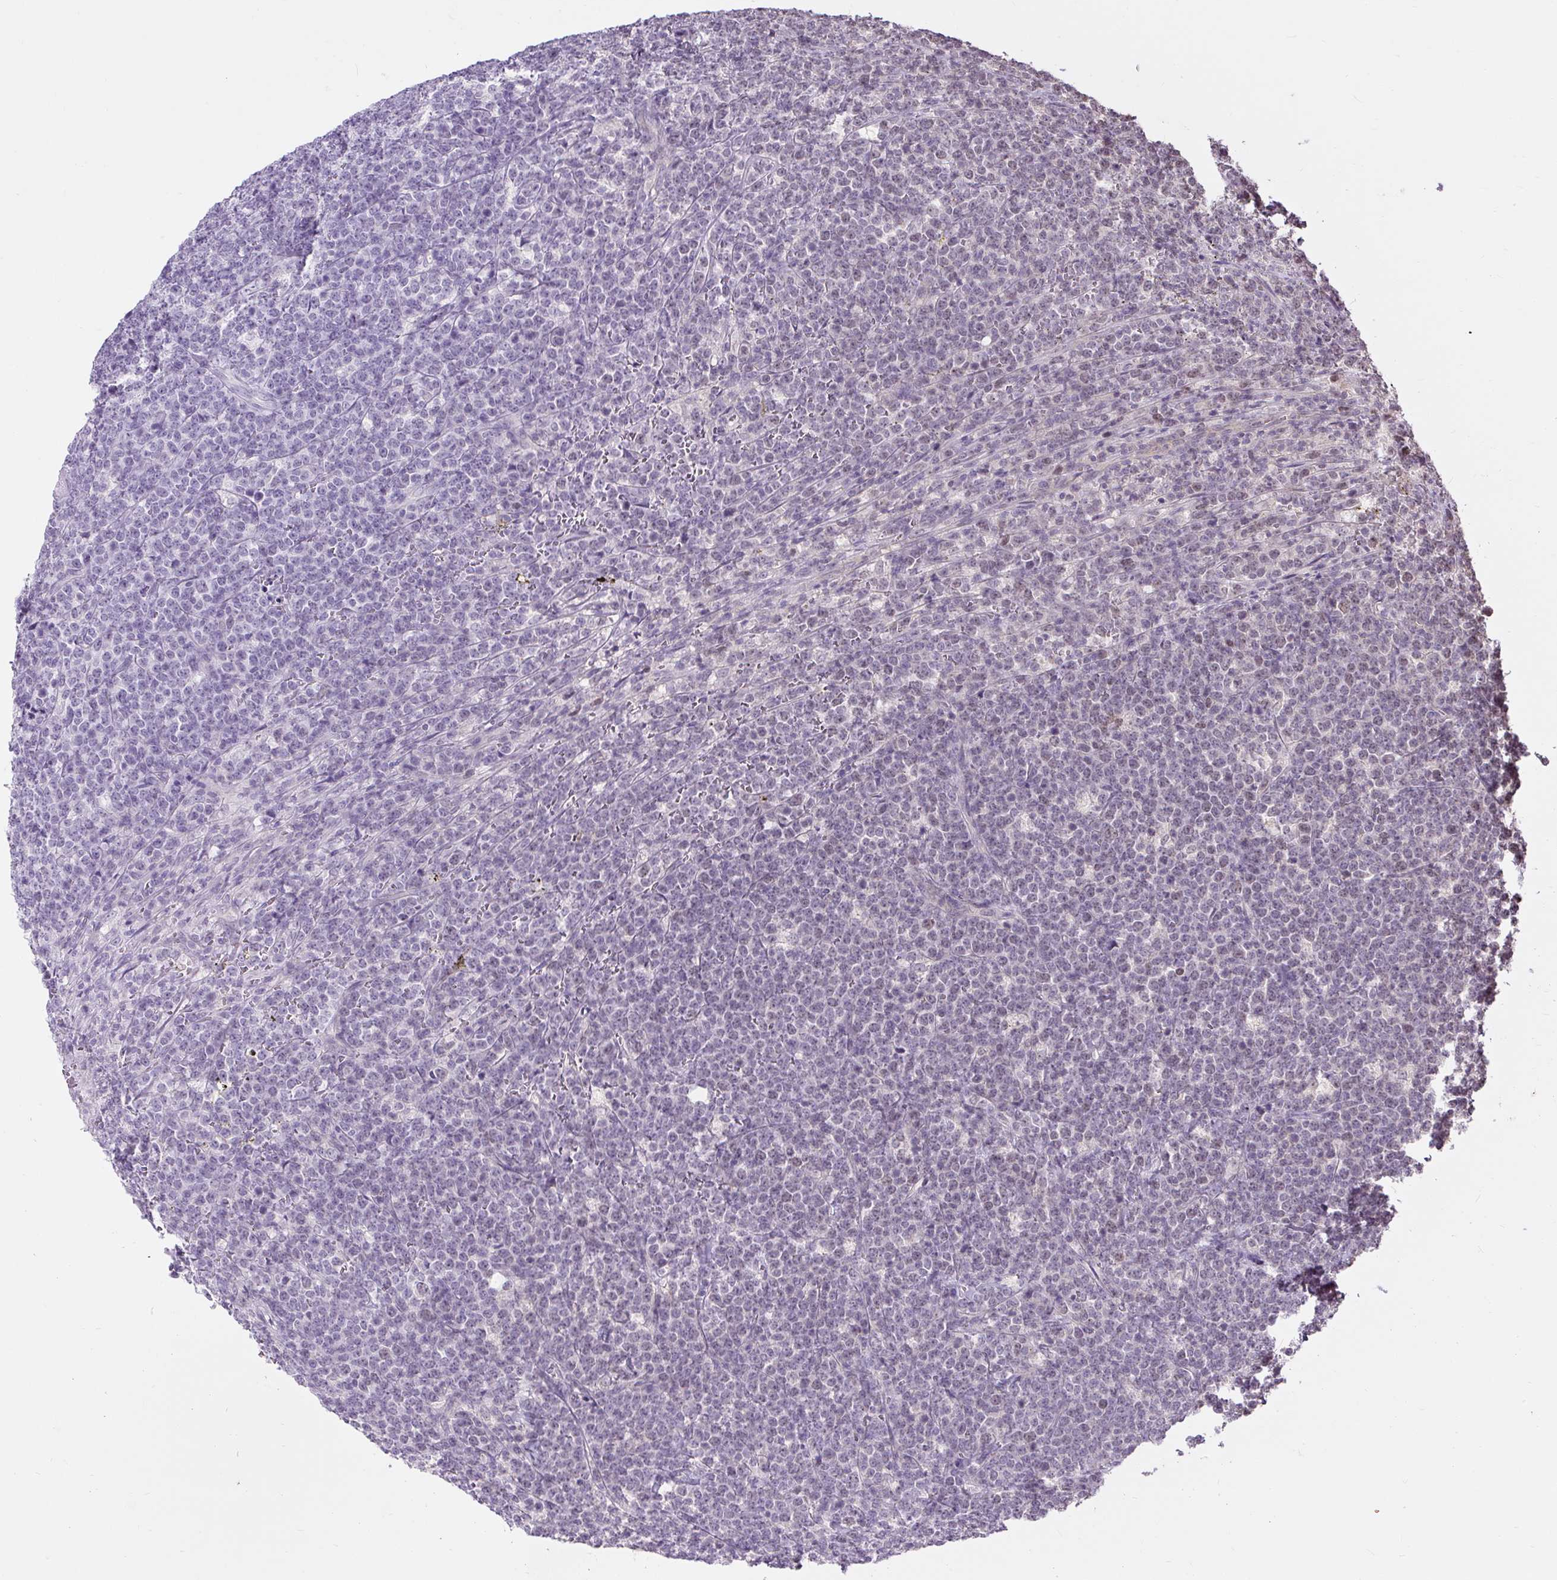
{"staining": {"intensity": "weak", "quantity": "25%-75%", "location": "nuclear"}, "tissue": "lymphoma", "cell_type": "Tumor cells", "image_type": "cancer", "snomed": [{"axis": "morphology", "description": "Malignant lymphoma, non-Hodgkin's type, High grade"}, {"axis": "topography", "description": "Small intestine"}, {"axis": "topography", "description": "Colon"}], "caption": "This image displays immunohistochemistry staining of lymphoma, with low weak nuclear positivity in about 25%-75% of tumor cells.", "gene": "RACGAP1", "patient": {"sex": "male", "age": 8}}